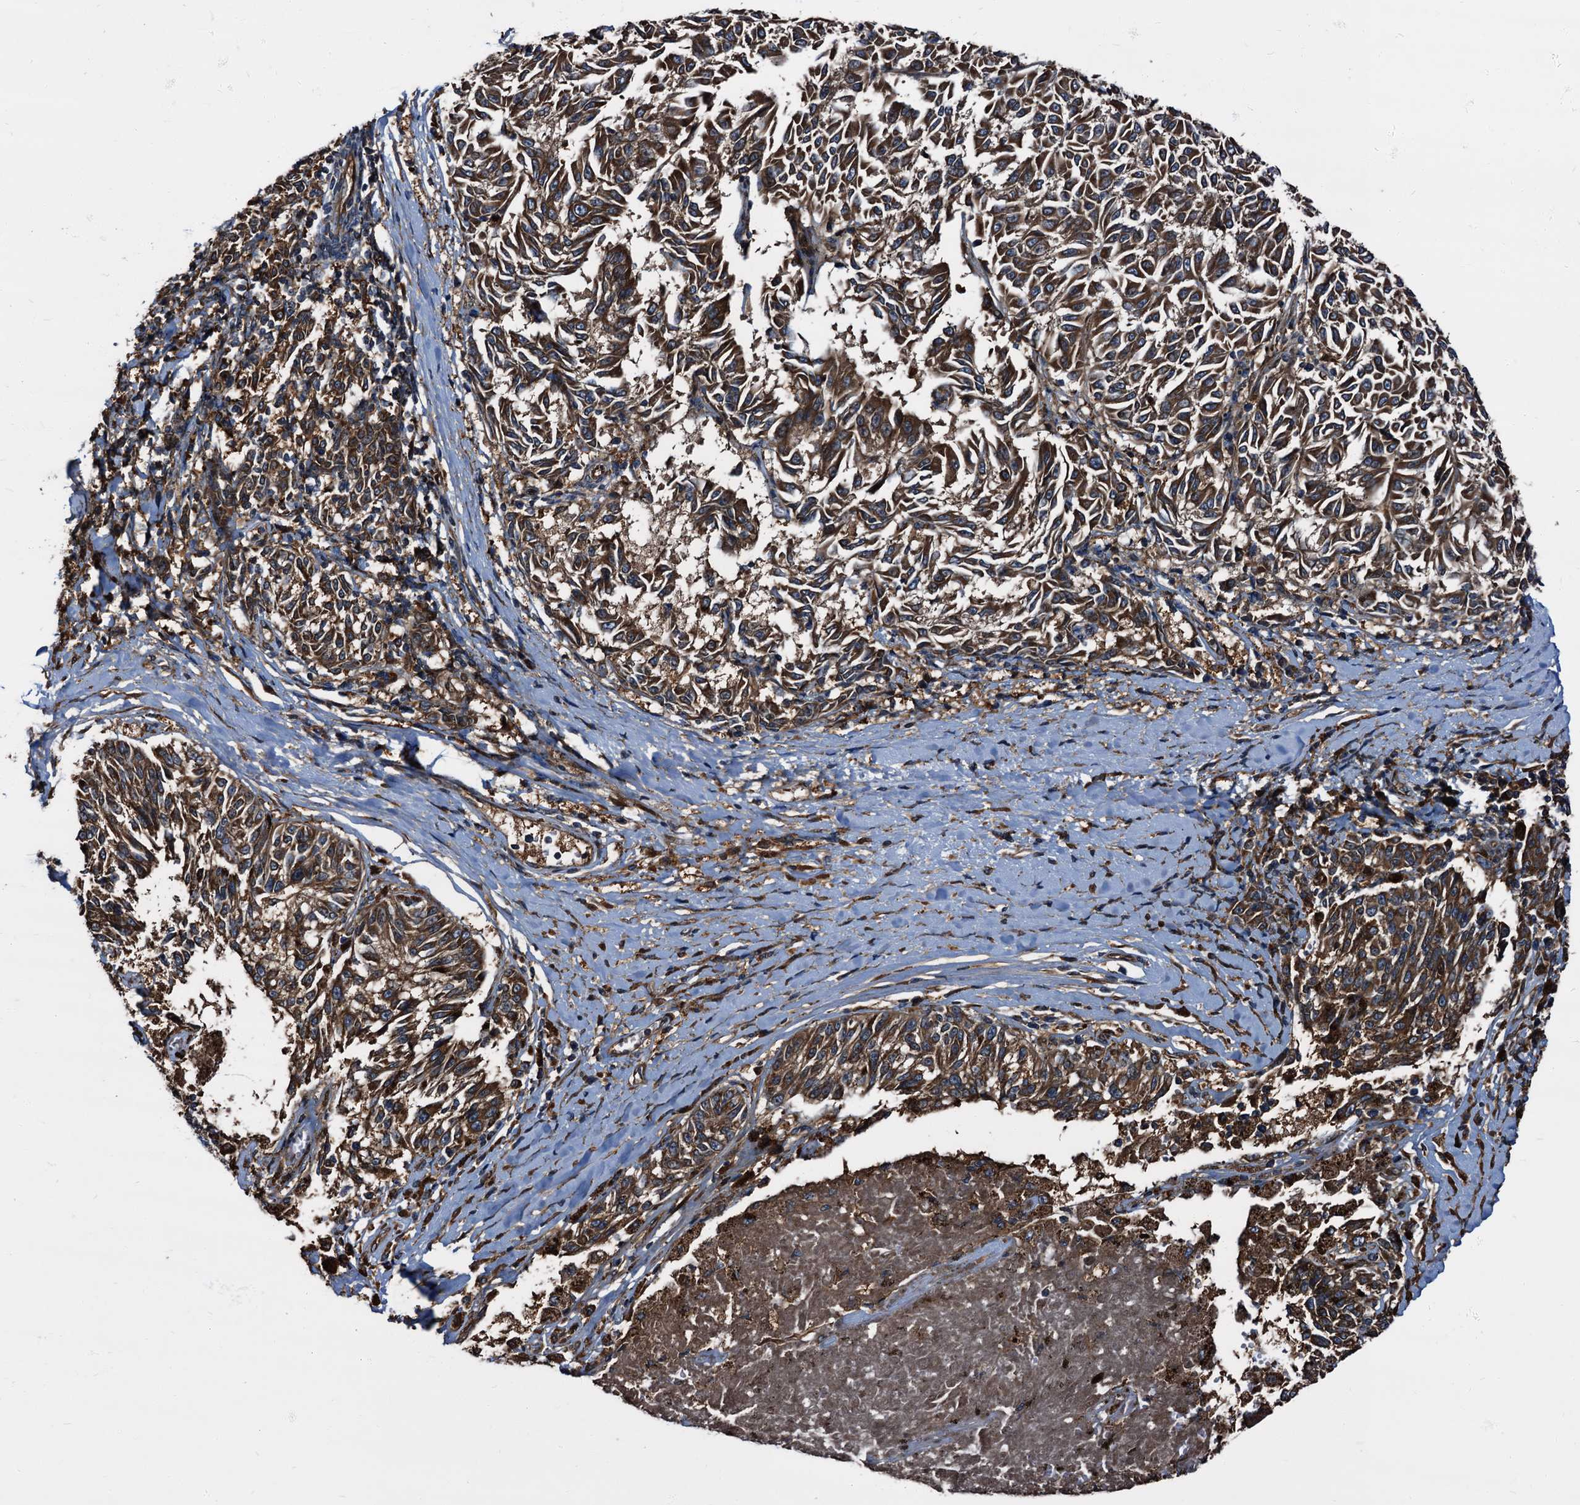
{"staining": {"intensity": "strong", "quantity": ">75%", "location": "cytoplasmic/membranous"}, "tissue": "melanoma", "cell_type": "Tumor cells", "image_type": "cancer", "snomed": [{"axis": "morphology", "description": "Malignant melanoma, NOS"}, {"axis": "topography", "description": "Skin"}], "caption": "Human malignant melanoma stained with a protein marker demonstrates strong staining in tumor cells.", "gene": "PEX5", "patient": {"sex": "female", "age": 72}}